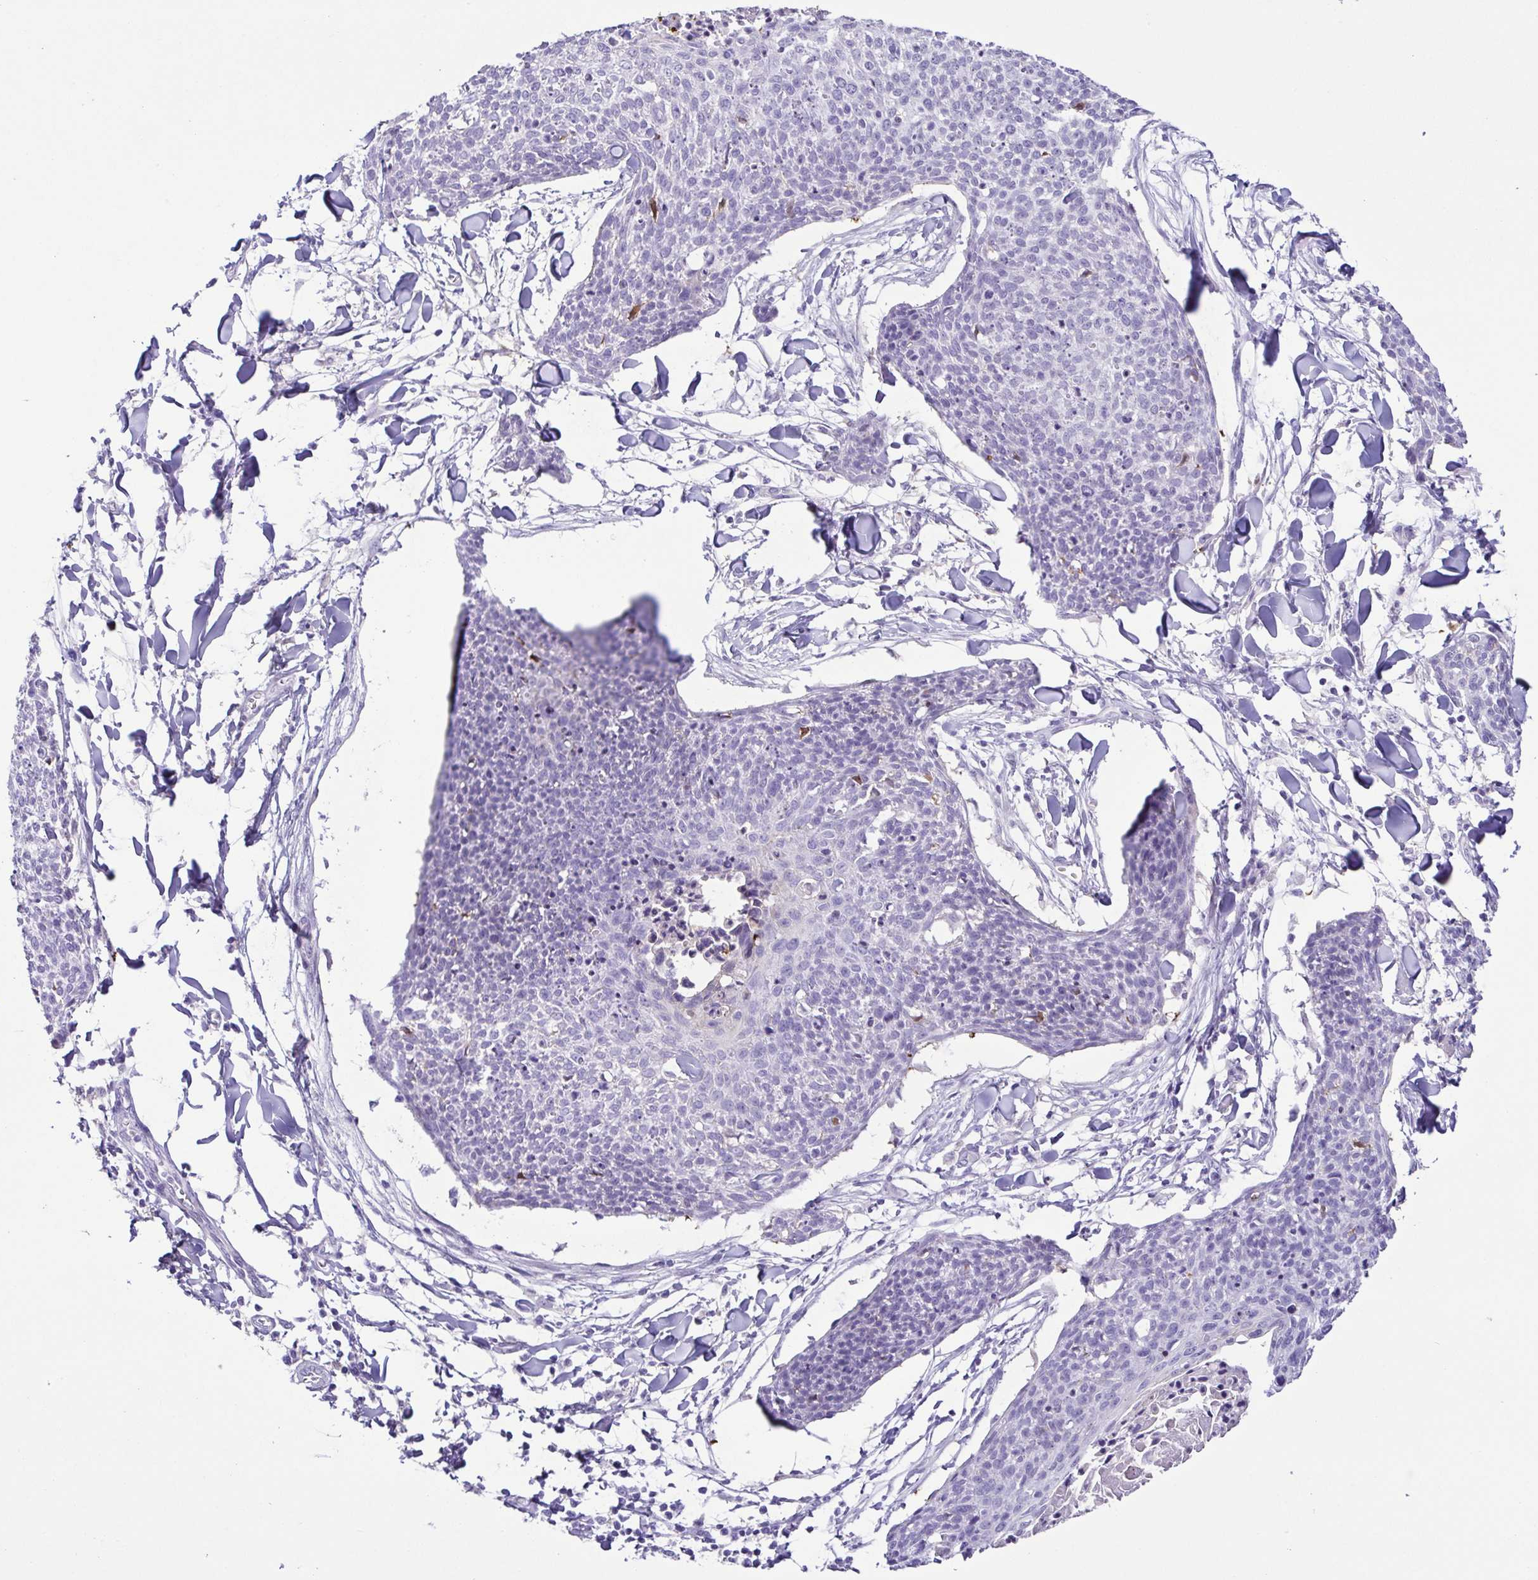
{"staining": {"intensity": "negative", "quantity": "none", "location": "none"}, "tissue": "skin cancer", "cell_type": "Tumor cells", "image_type": "cancer", "snomed": [{"axis": "morphology", "description": "Squamous cell carcinoma, NOS"}, {"axis": "topography", "description": "Skin"}, {"axis": "topography", "description": "Vulva"}], "caption": "Tumor cells show no significant protein staining in skin cancer.", "gene": "TERT", "patient": {"sex": "female", "age": 75}}